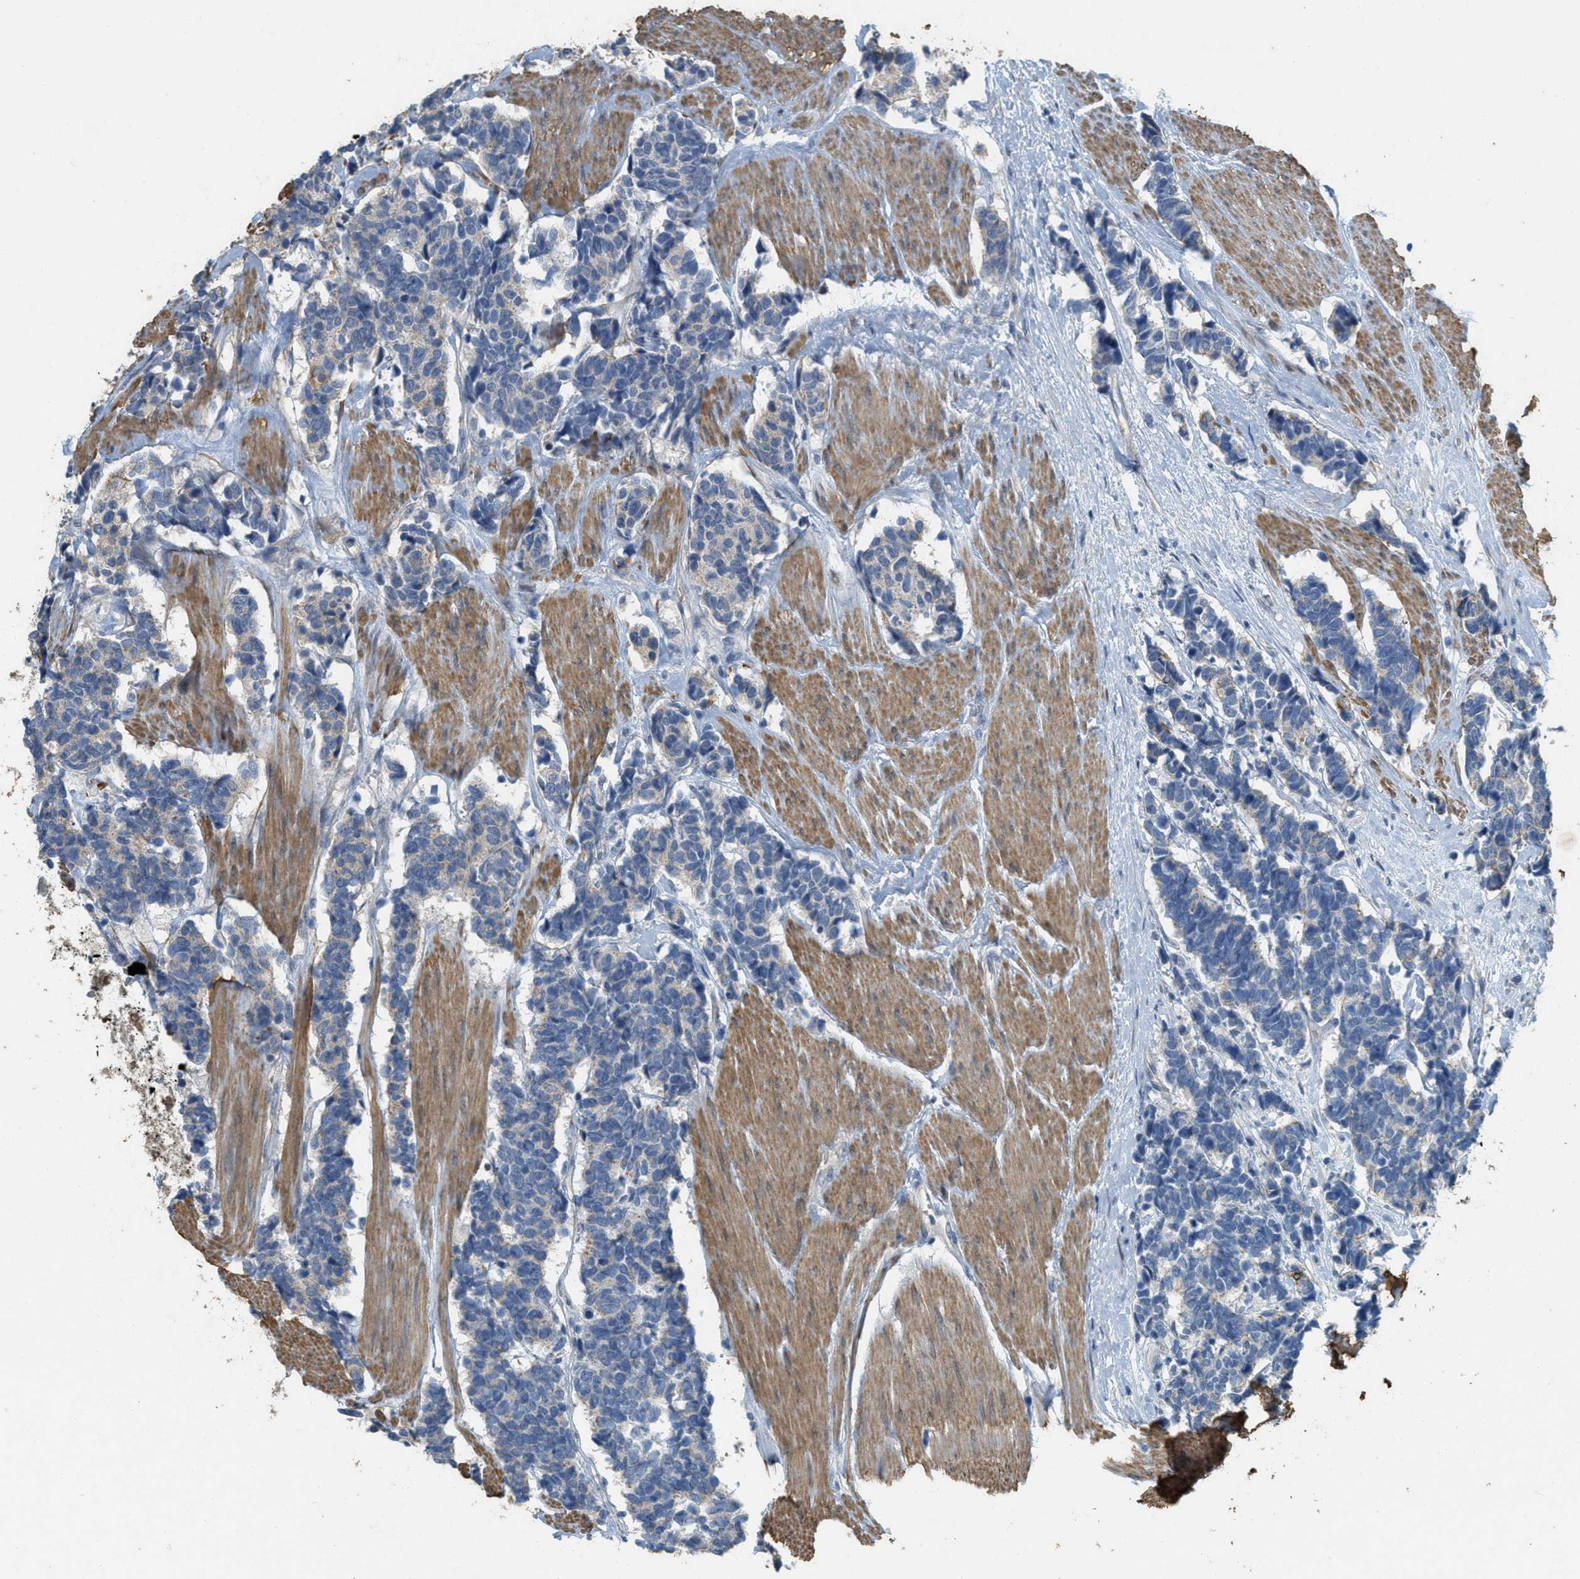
{"staining": {"intensity": "weak", "quantity": "<25%", "location": "cytoplasmic/membranous"}, "tissue": "carcinoid", "cell_type": "Tumor cells", "image_type": "cancer", "snomed": [{"axis": "morphology", "description": "Carcinoma, NOS"}, {"axis": "morphology", "description": "Carcinoid, malignant, NOS"}, {"axis": "topography", "description": "Urinary bladder"}], "caption": "Tumor cells show no significant protein expression in carcinoma.", "gene": "MRS2", "patient": {"sex": "male", "age": 57}}